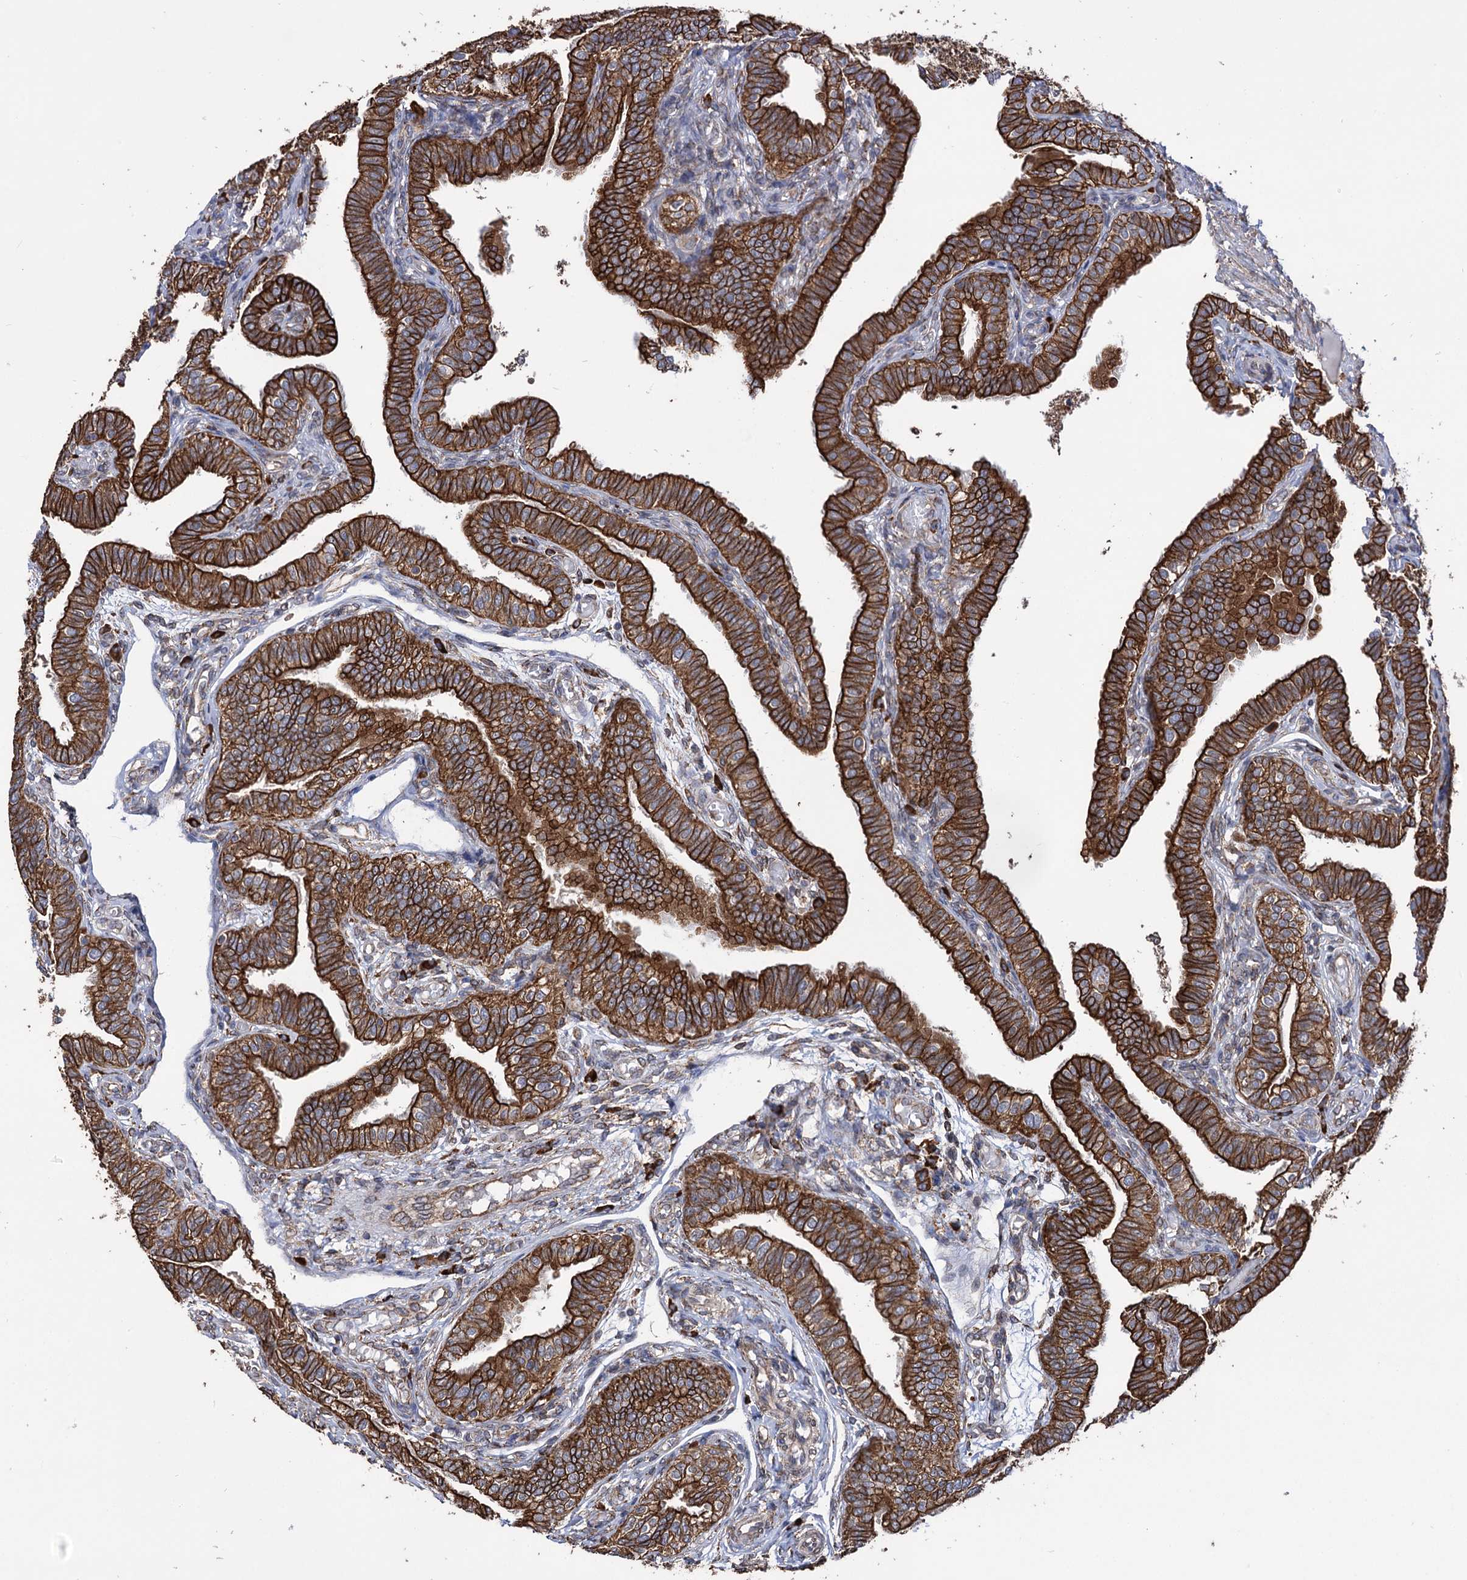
{"staining": {"intensity": "strong", "quantity": ">75%", "location": "cytoplasmic/membranous"}, "tissue": "fallopian tube", "cell_type": "Glandular cells", "image_type": "normal", "snomed": [{"axis": "morphology", "description": "Normal tissue, NOS"}, {"axis": "topography", "description": "Fallopian tube"}], "caption": "Normal fallopian tube displays strong cytoplasmic/membranous positivity in approximately >75% of glandular cells The staining was performed using DAB (3,3'-diaminobenzidine), with brown indicating positive protein expression. Nuclei are stained blue with hematoxylin..", "gene": "CDAN1", "patient": {"sex": "female", "age": 39}}